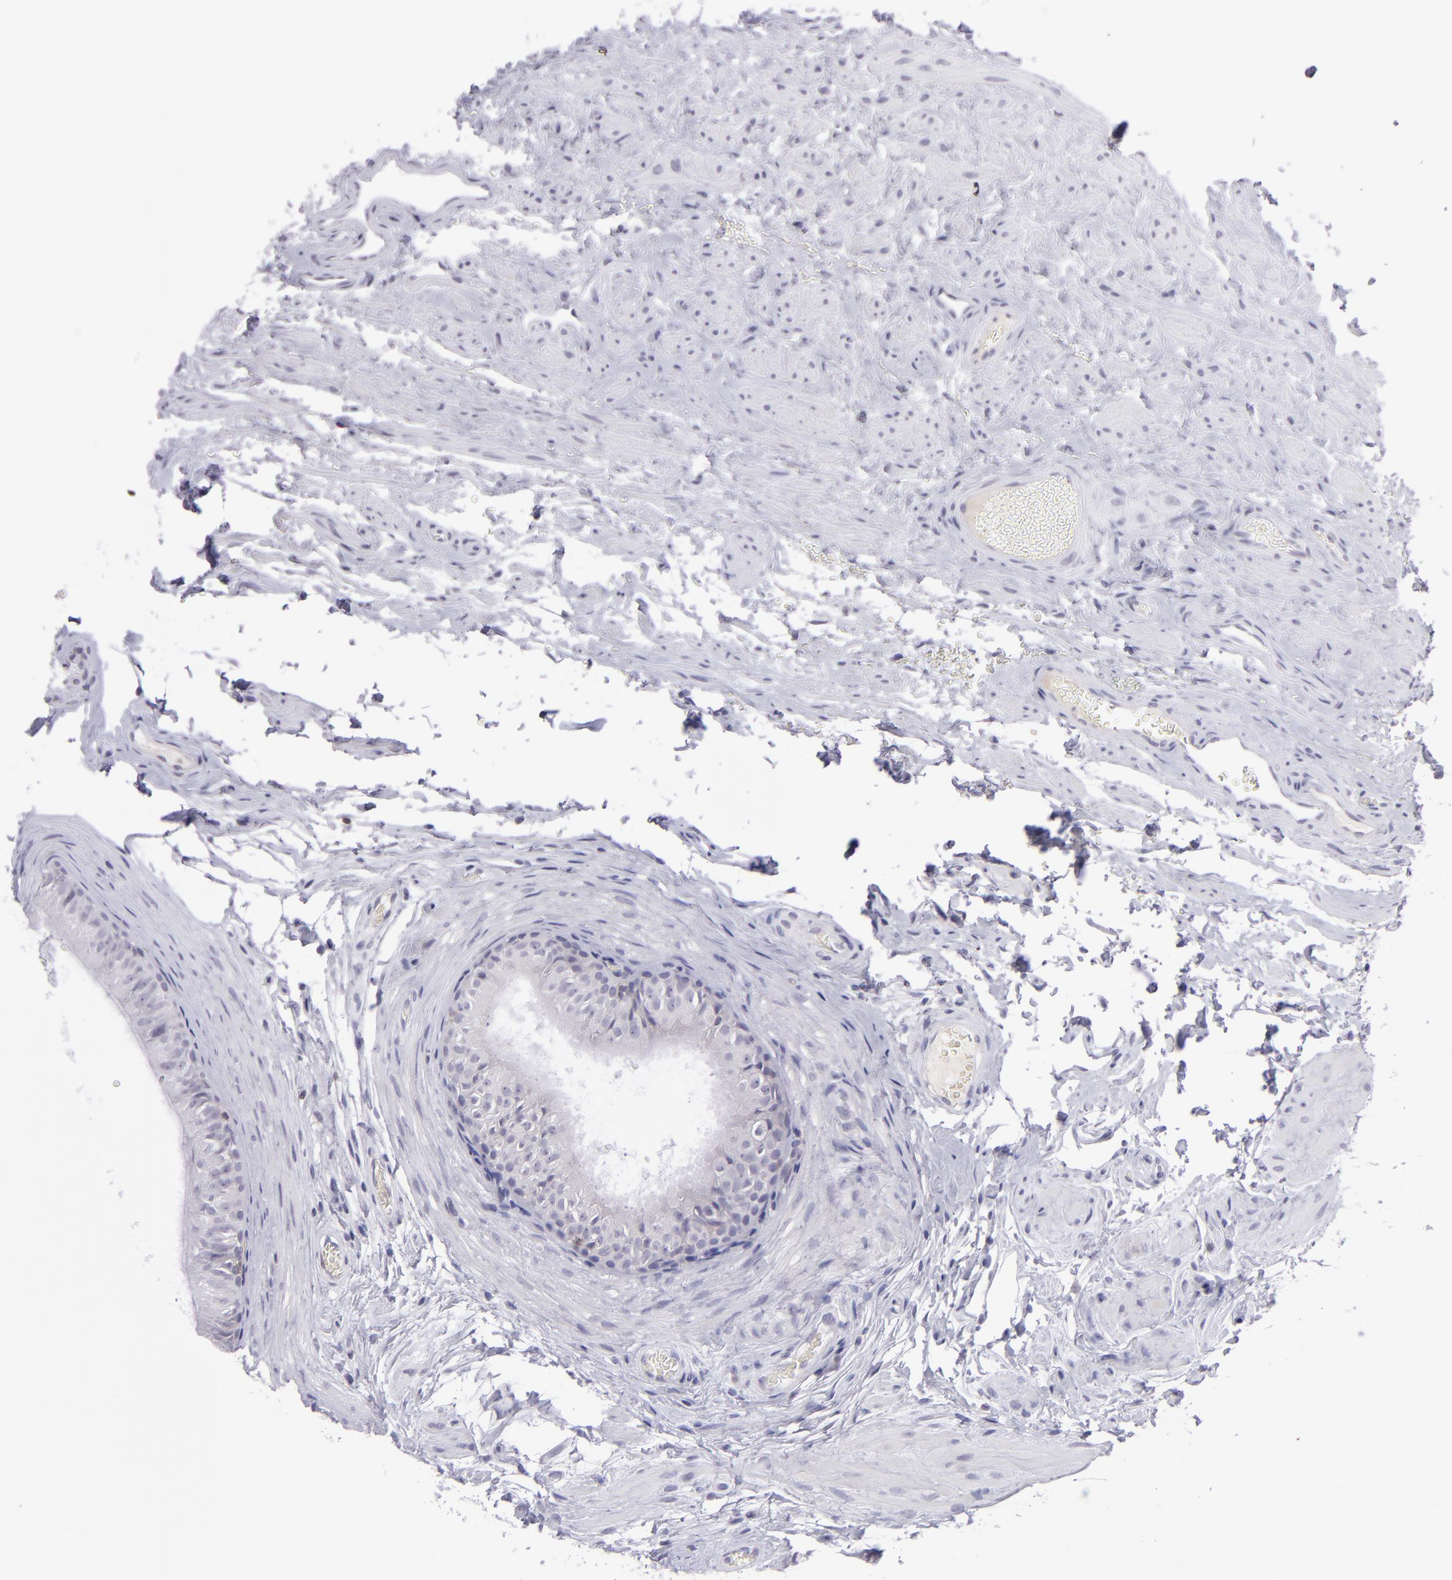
{"staining": {"intensity": "negative", "quantity": "none", "location": "none"}, "tissue": "epididymis", "cell_type": "Glandular cells", "image_type": "normal", "snomed": [{"axis": "morphology", "description": "Normal tissue, NOS"}, {"axis": "topography", "description": "Testis"}, {"axis": "topography", "description": "Epididymis"}], "caption": "An immunohistochemistry histopathology image of benign epididymis is shown. There is no staining in glandular cells of epididymis.", "gene": "CD48", "patient": {"sex": "male", "age": 36}}